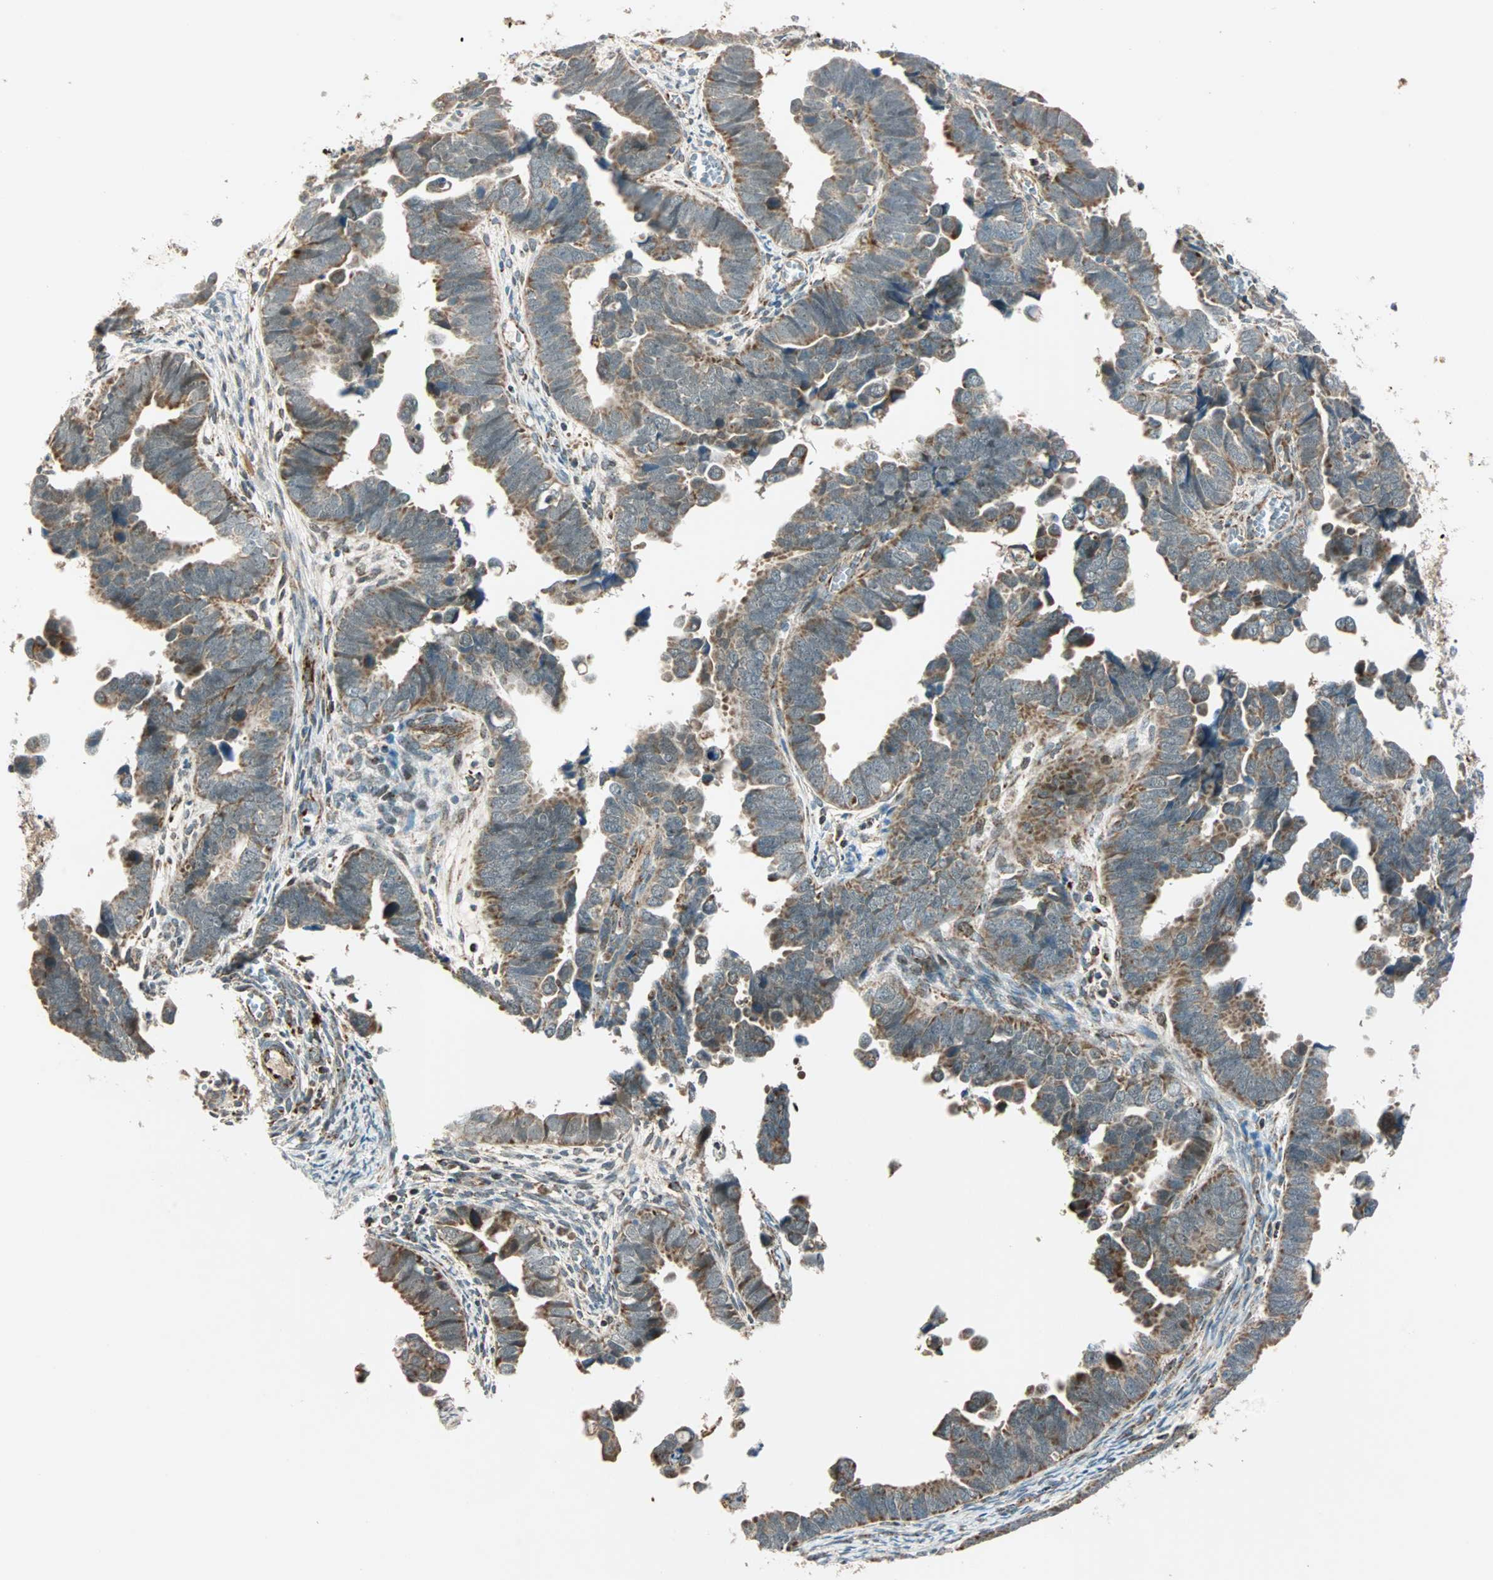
{"staining": {"intensity": "weak", "quantity": "25%-75%", "location": "cytoplasmic/membranous"}, "tissue": "endometrial cancer", "cell_type": "Tumor cells", "image_type": "cancer", "snomed": [{"axis": "morphology", "description": "Adenocarcinoma, NOS"}, {"axis": "topography", "description": "Endometrium"}], "caption": "Endometrial adenocarcinoma was stained to show a protein in brown. There is low levels of weak cytoplasmic/membranous positivity in about 25%-75% of tumor cells.", "gene": "SPRY4", "patient": {"sex": "female", "age": 75}}